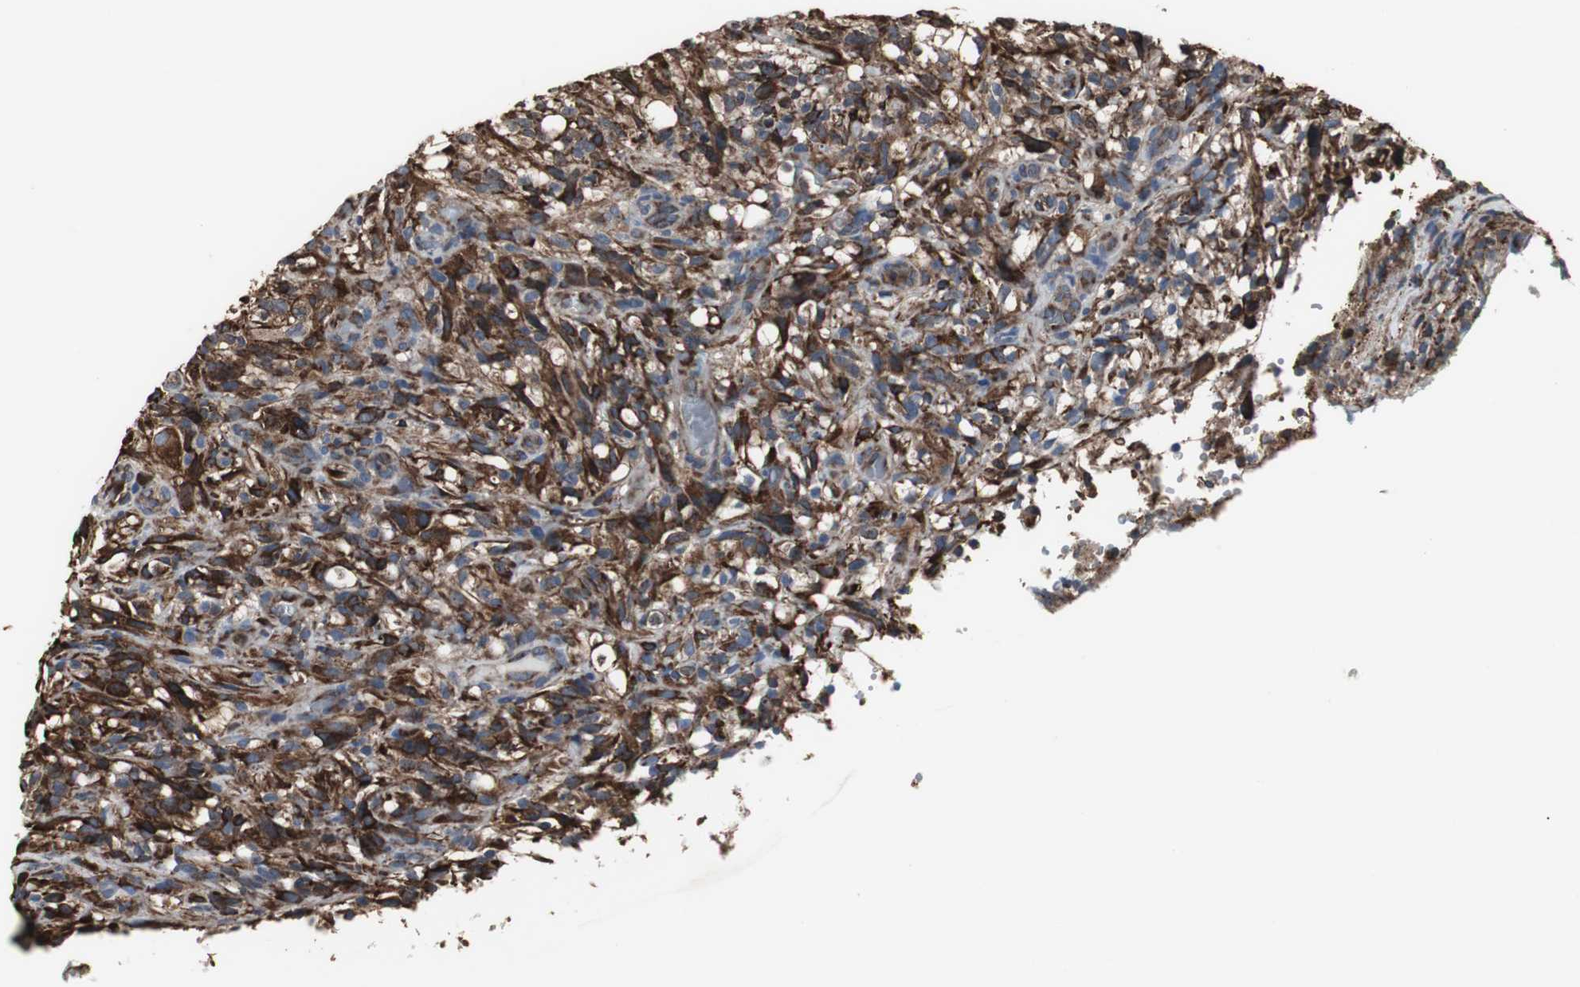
{"staining": {"intensity": "strong", "quantity": ">75%", "location": "cytoplasmic/membranous"}, "tissue": "glioma", "cell_type": "Tumor cells", "image_type": "cancer", "snomed": [{"axis": "morphology", "description": "Normal tissue, NOS"}, {"axis": "morphology", "description": "Glioma, malignant, High grade"}, {"axis": "topography", "description": "Cerebral cortex"}], "caption": "The immunohistochemical stain labels strong cytoplasmic/membranous staining in tumor cells of malignant high-grade glioma tissue.", "gene": "CALU", "patient": {"sex": "male", "age": 75}}